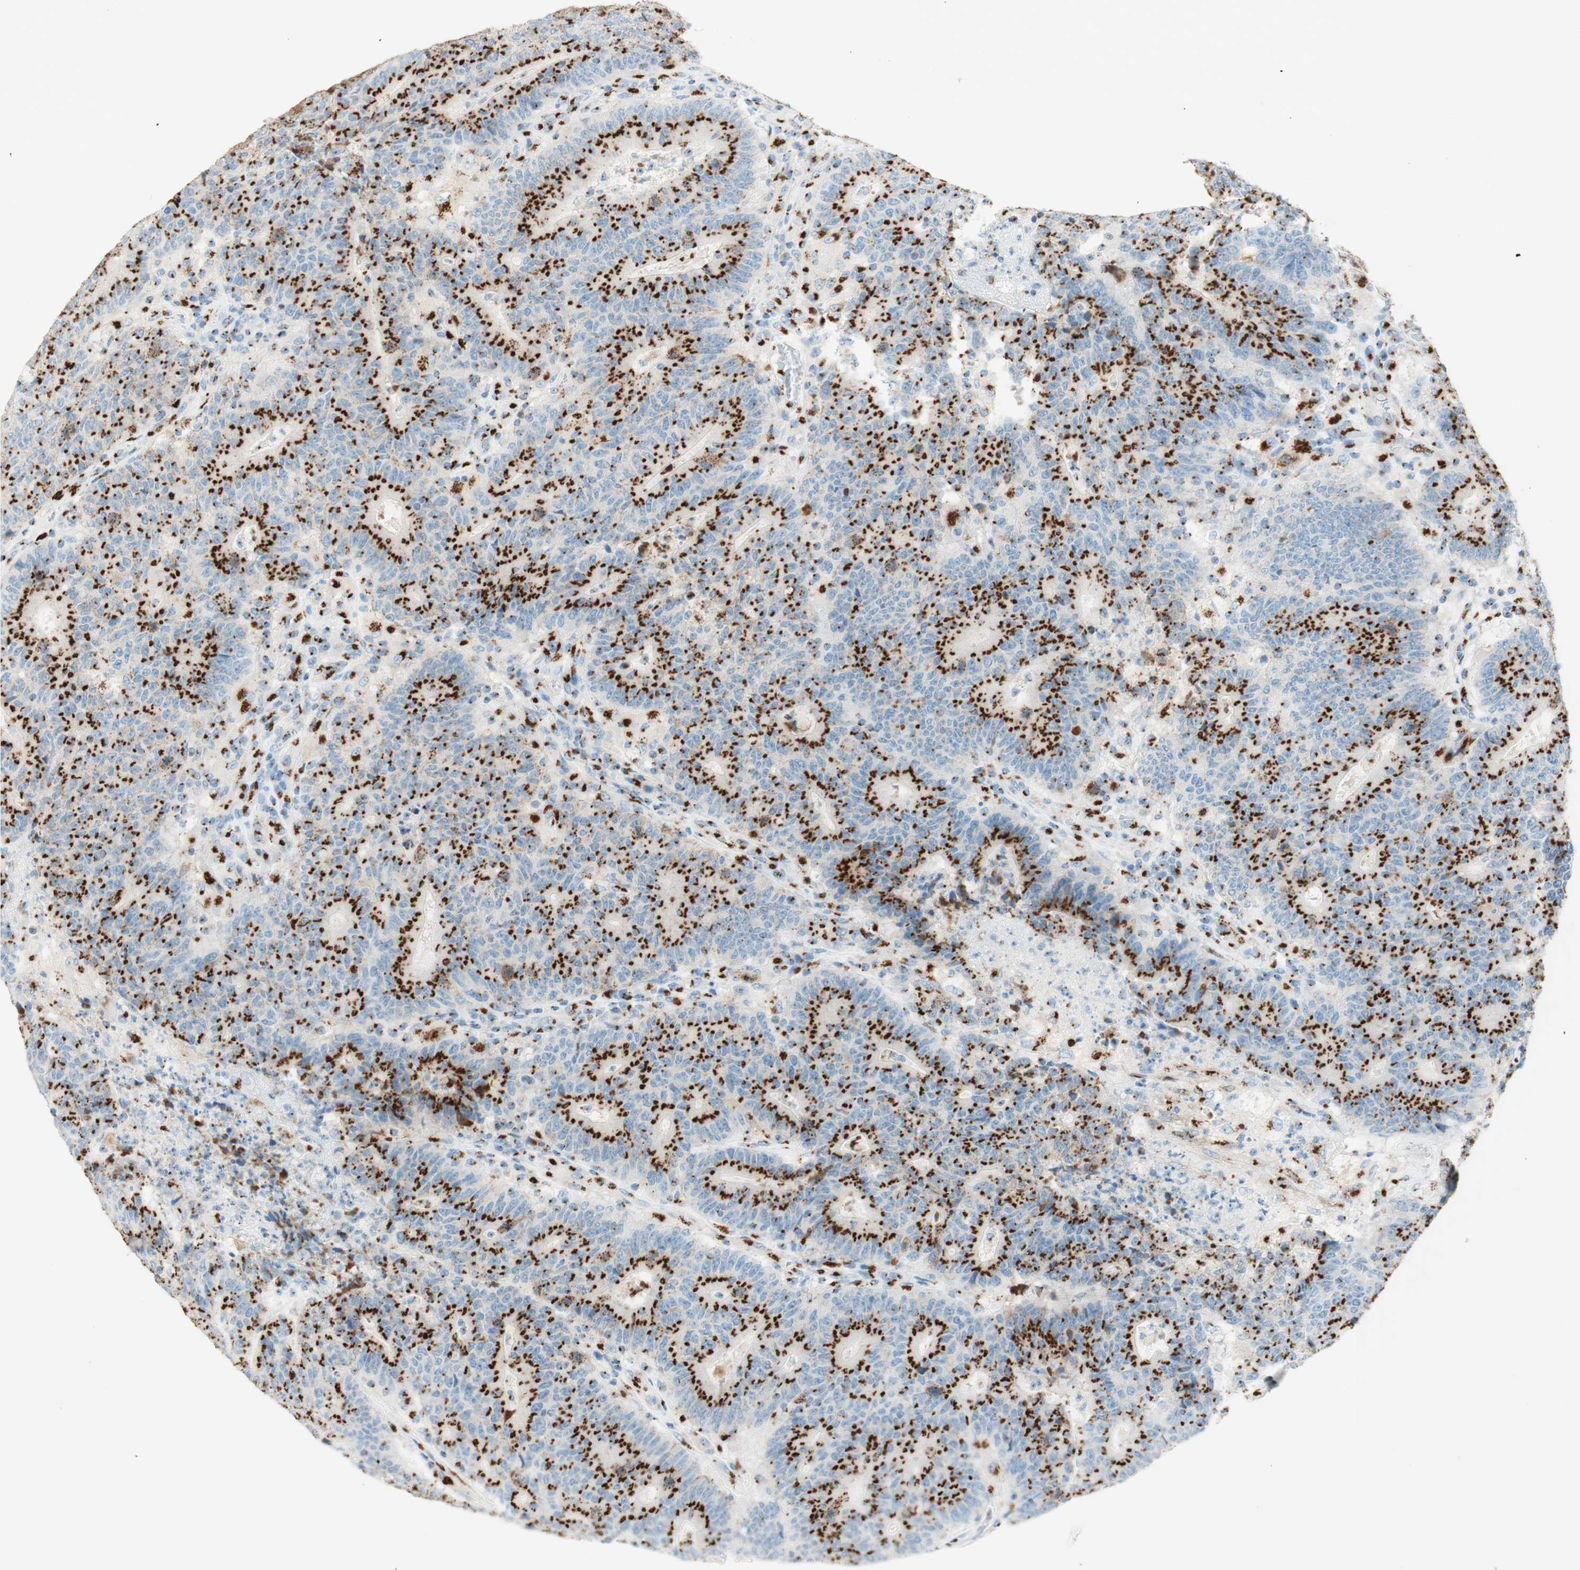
{"staining": {"intensity": "strong", "quantity": ">75%", "location": "cytoplasmic/membranous"}, "tissue": "colorectal cancer", "cell_type": "Tumor cells", "image_type": "cancer", "snomed": [{"axis": "morphology", "description": "Normal tissue, NOS"}, {"axis": "morphology", "description": "Adenocarcinoma, NOS"}, {"axis": "topography", "description": "Colon"}], "caption": "Human colorectal cancer (adenocarcinoma) stained with a protein marker demonstrates strong staining in tumor cells.", "gene": "GOLGB1", "patient": {"sex": "female", "age": 75}}